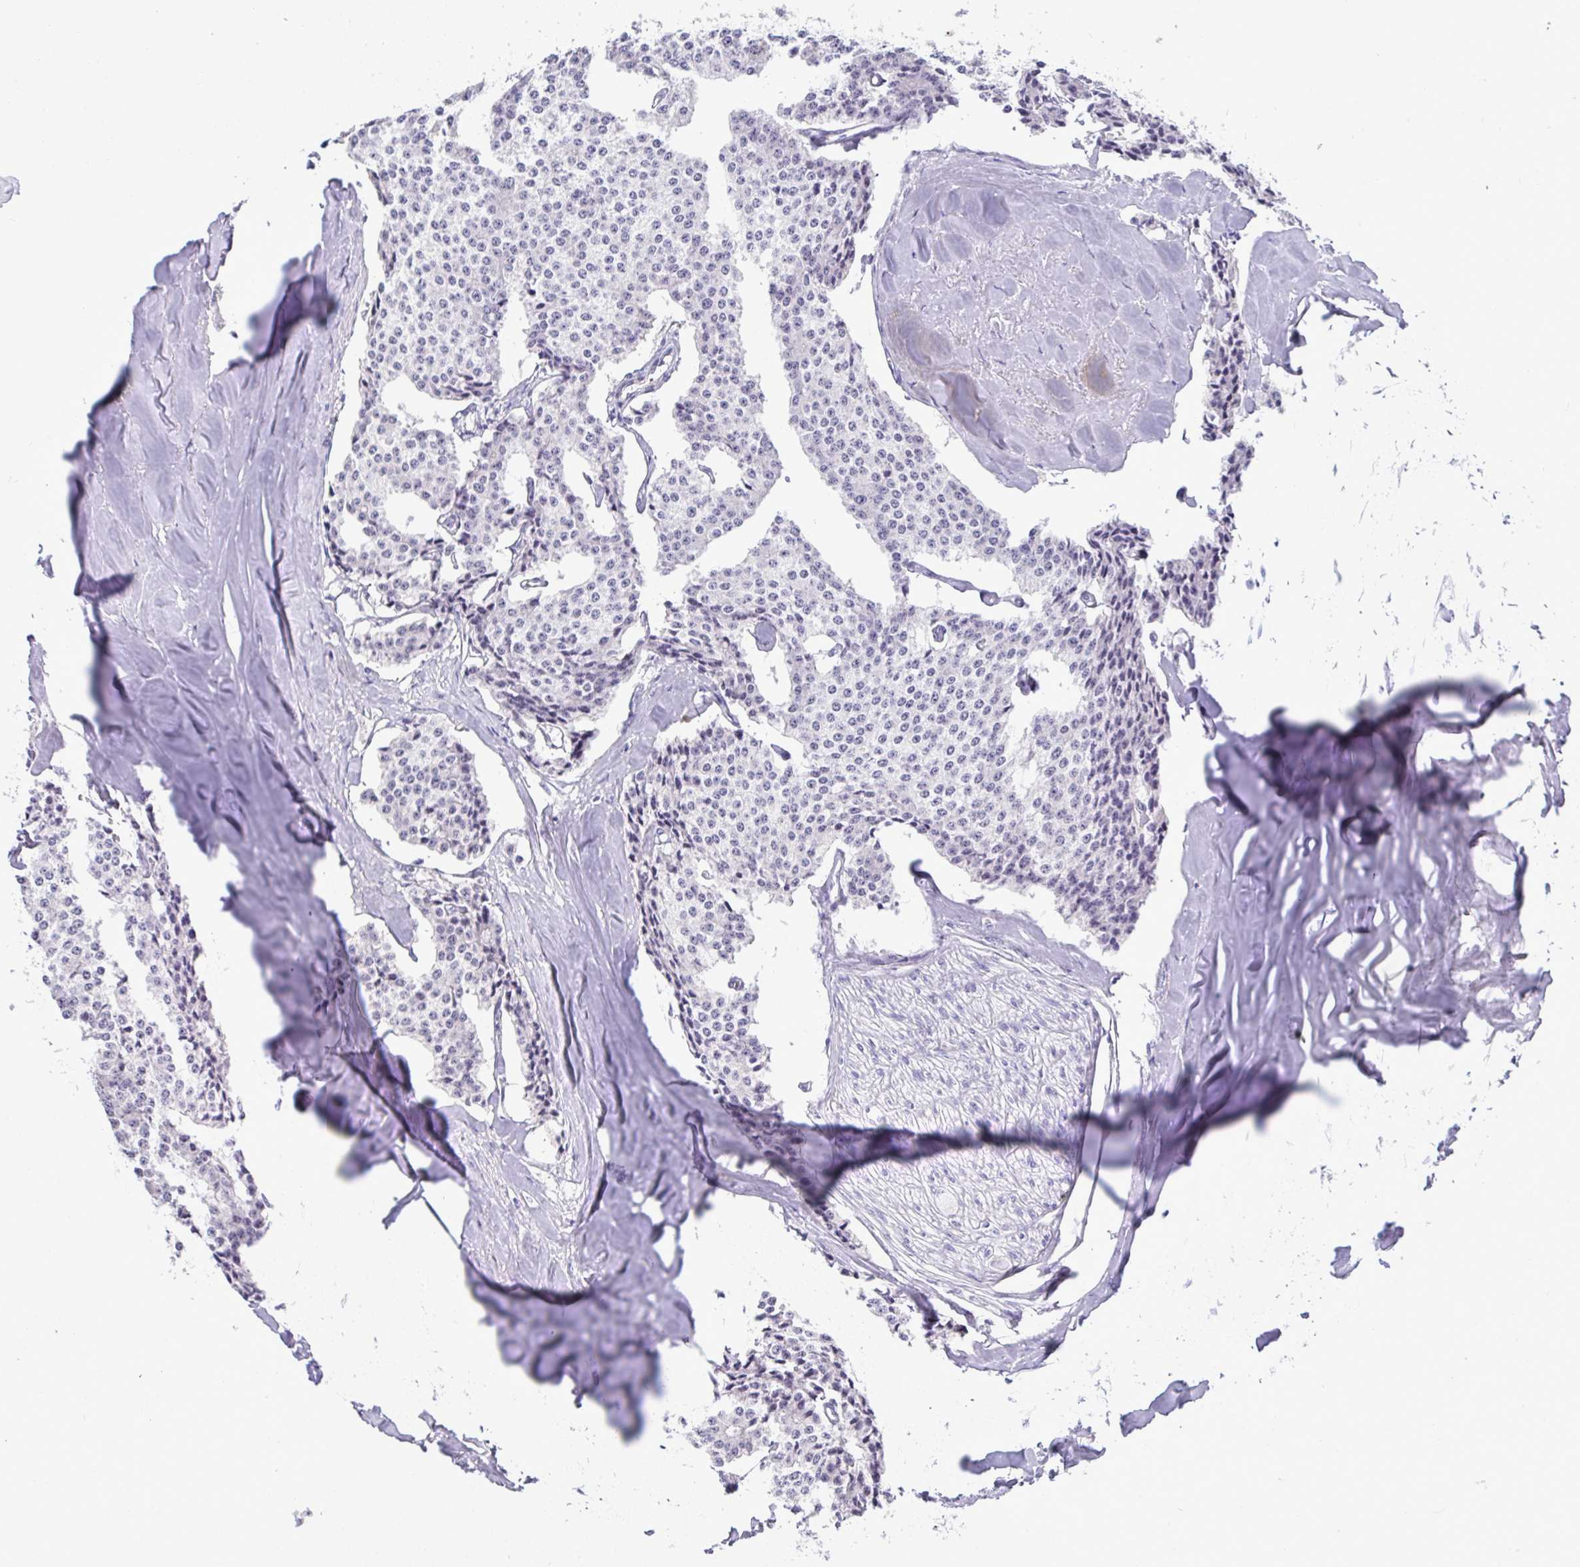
{"staining": {"intensity": "negative", "quantity": "none", "location": "none"}, "tissue": "carcinoid", "cell_type": "Tumor cells", "image_type": "cancer", "snomed": [{"axis": "morphology", "description": "Carcinoid, malignant, NOS"}, {"axis": "topography", "description": "Small intestine"}], "caption": "A photomicrograph of human carcinoid (malignant) is negative for staining in tumor cells.", "gene": "YBX2", "patient": {"sex": "female", "age": 64}}